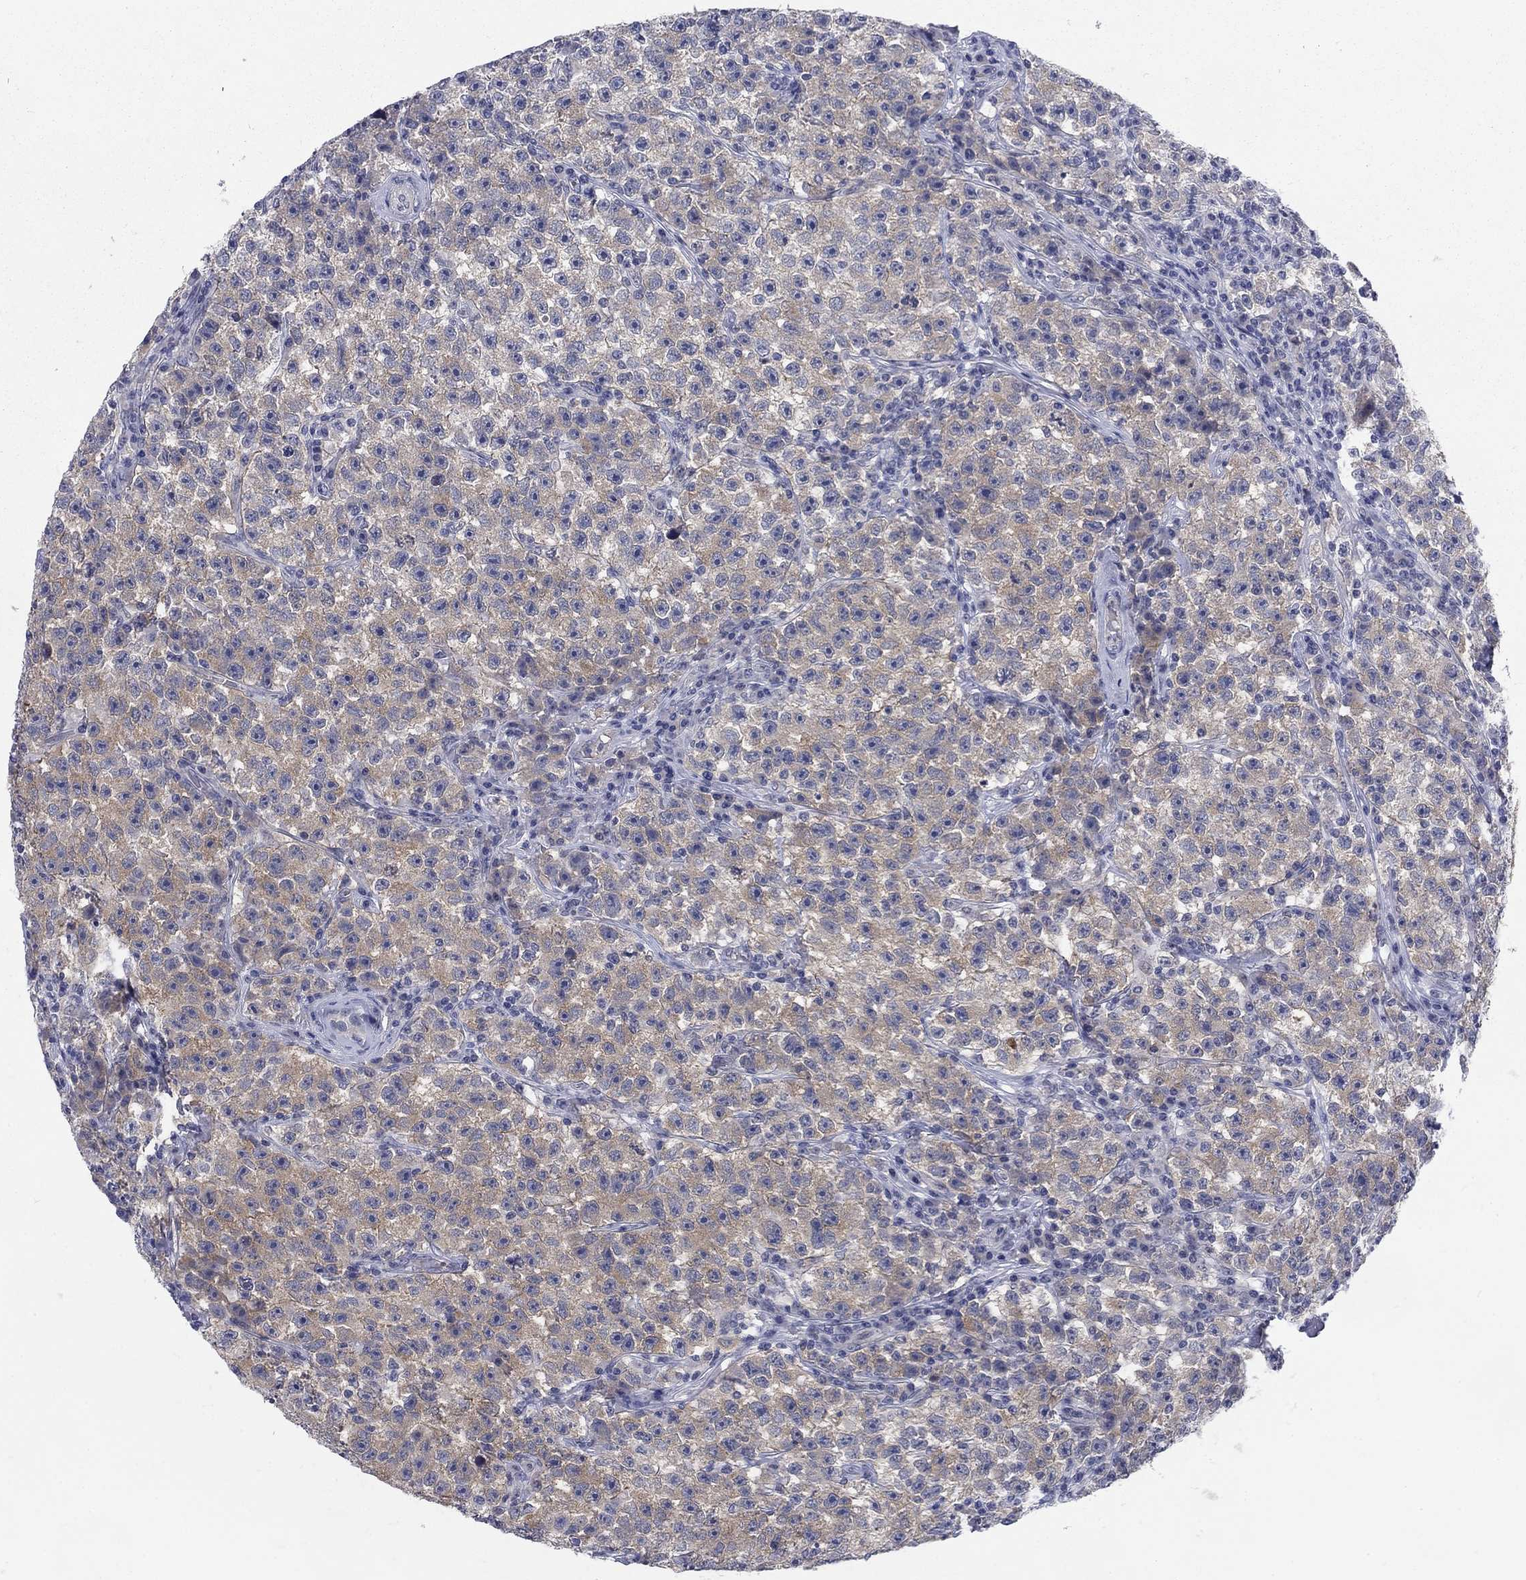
{"staining": {"intensity": "weak", "quantity": "25%-75%", "location": "cytoplasmic/membranous"}, "tissue": "testis cancer", "cell_type": "Tumor cells", "image_type": "cancer", "snomed": [{"axis": "morphology", "description": "Seminoma, NOS"}, {"axis": "topography", "description": "Testis"}], "caption": "Approximately 25%-75% of tumor cells in human seminoma (testis) exhibit weak cytoplasmic/membranous protein positivity as visualized by brown immunohistochemical staining.", "gene": "PHKA1", "patient": {"sex": "male", "age": 22}}